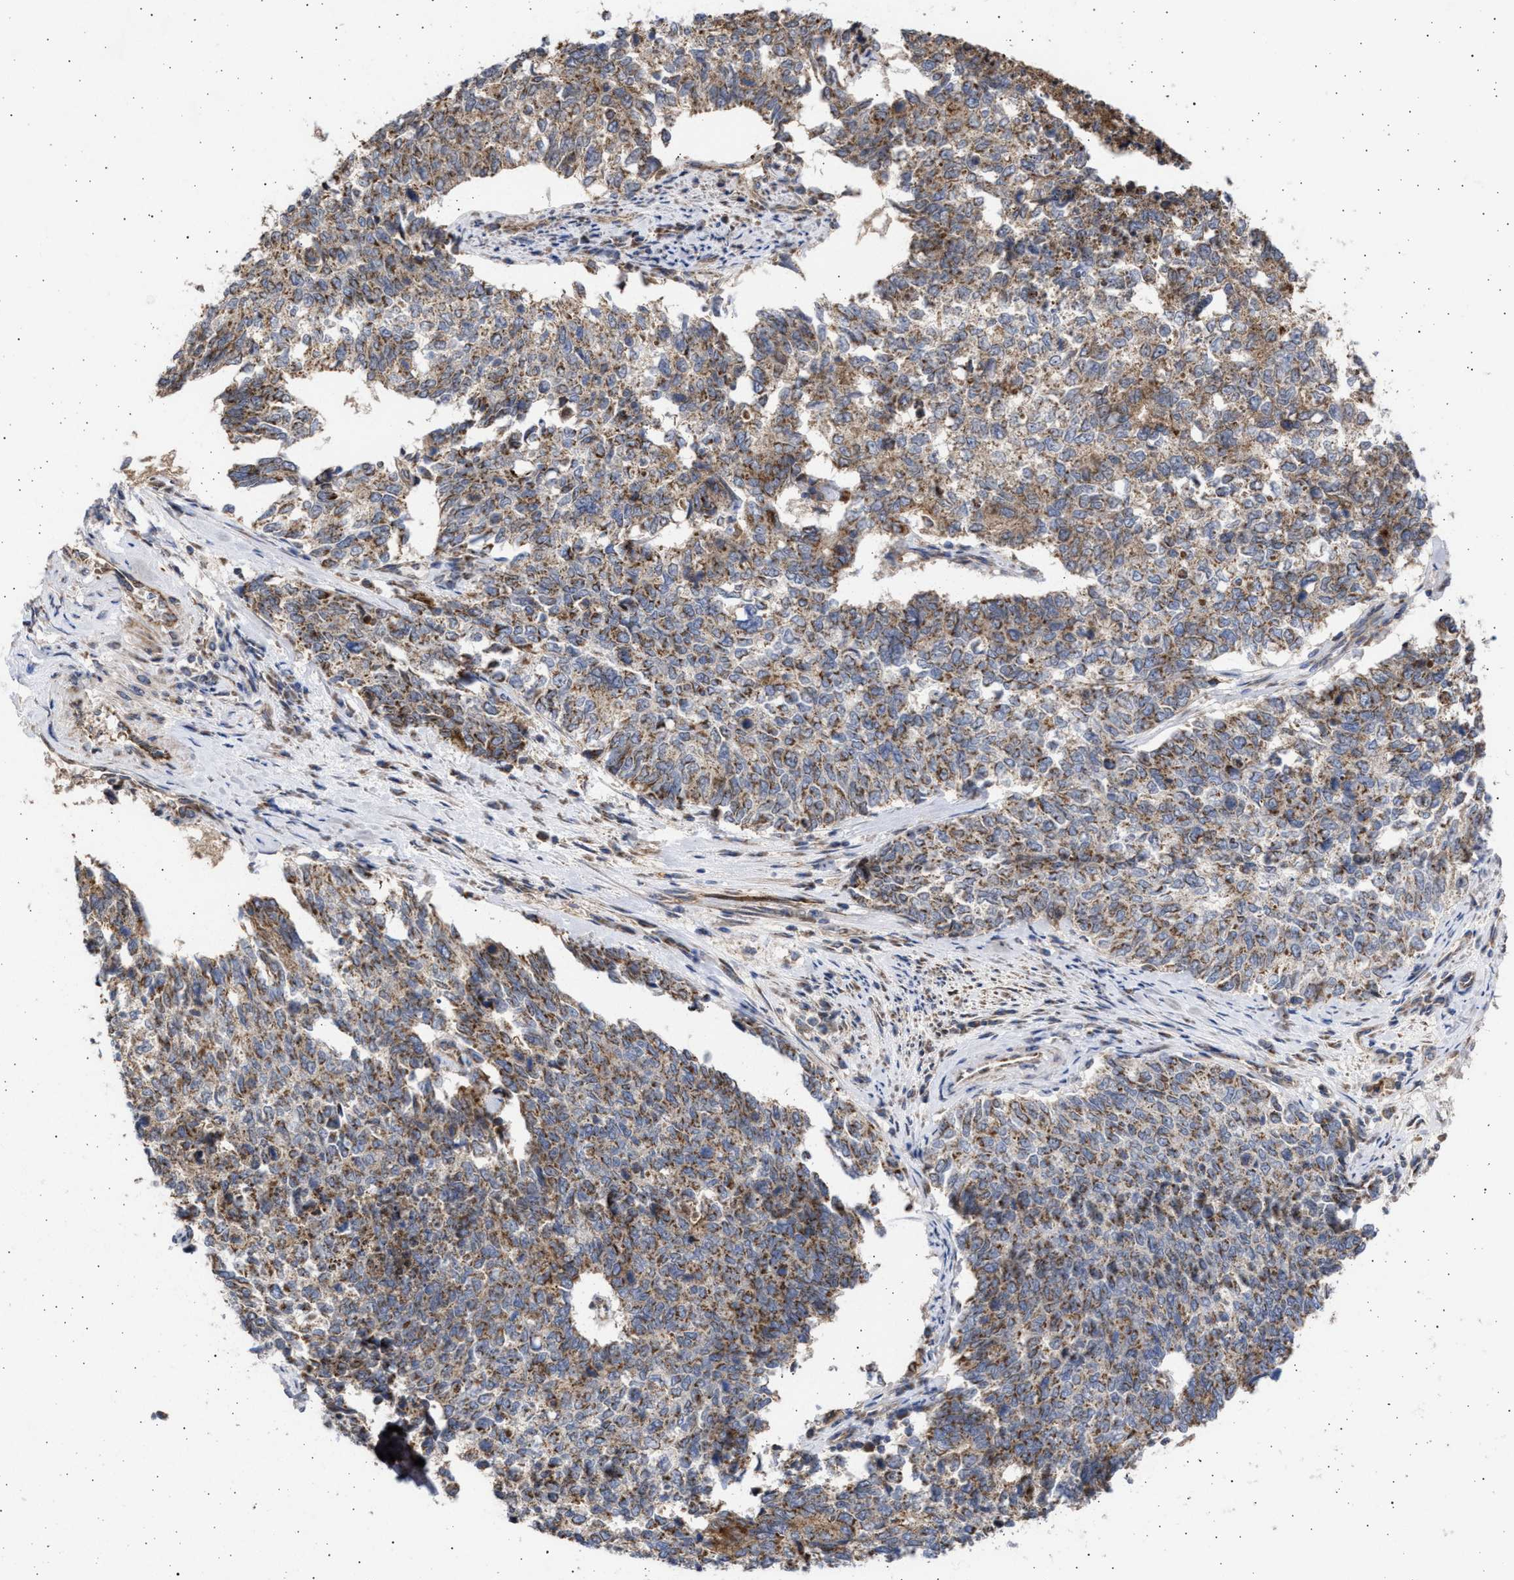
{"staining": {"intensity": "strong", "quantity": "25%-75%", "location": "cytoplasmic/membranous"}, "tissue": "cervical cancer", "cell_type": "Tumor cells", "image_type": "cancer", "snomed": [{"axis": "morphology", "description": "Squamous cell carcinoma, NOS"}, {"axis": "topography", "description": "Cervix"}], "caption": "Cervical squamous cell carcinoma tissue reveals strong cytoplasmic/membranous positivity in approximately 25%-75% of tumor cells (DAB (3,3'-diaminobenzidine) IHC with brightfield microscopy, high magnification).", "gene": "TTC19", "patient": {"sex": "female", "age": 63}}